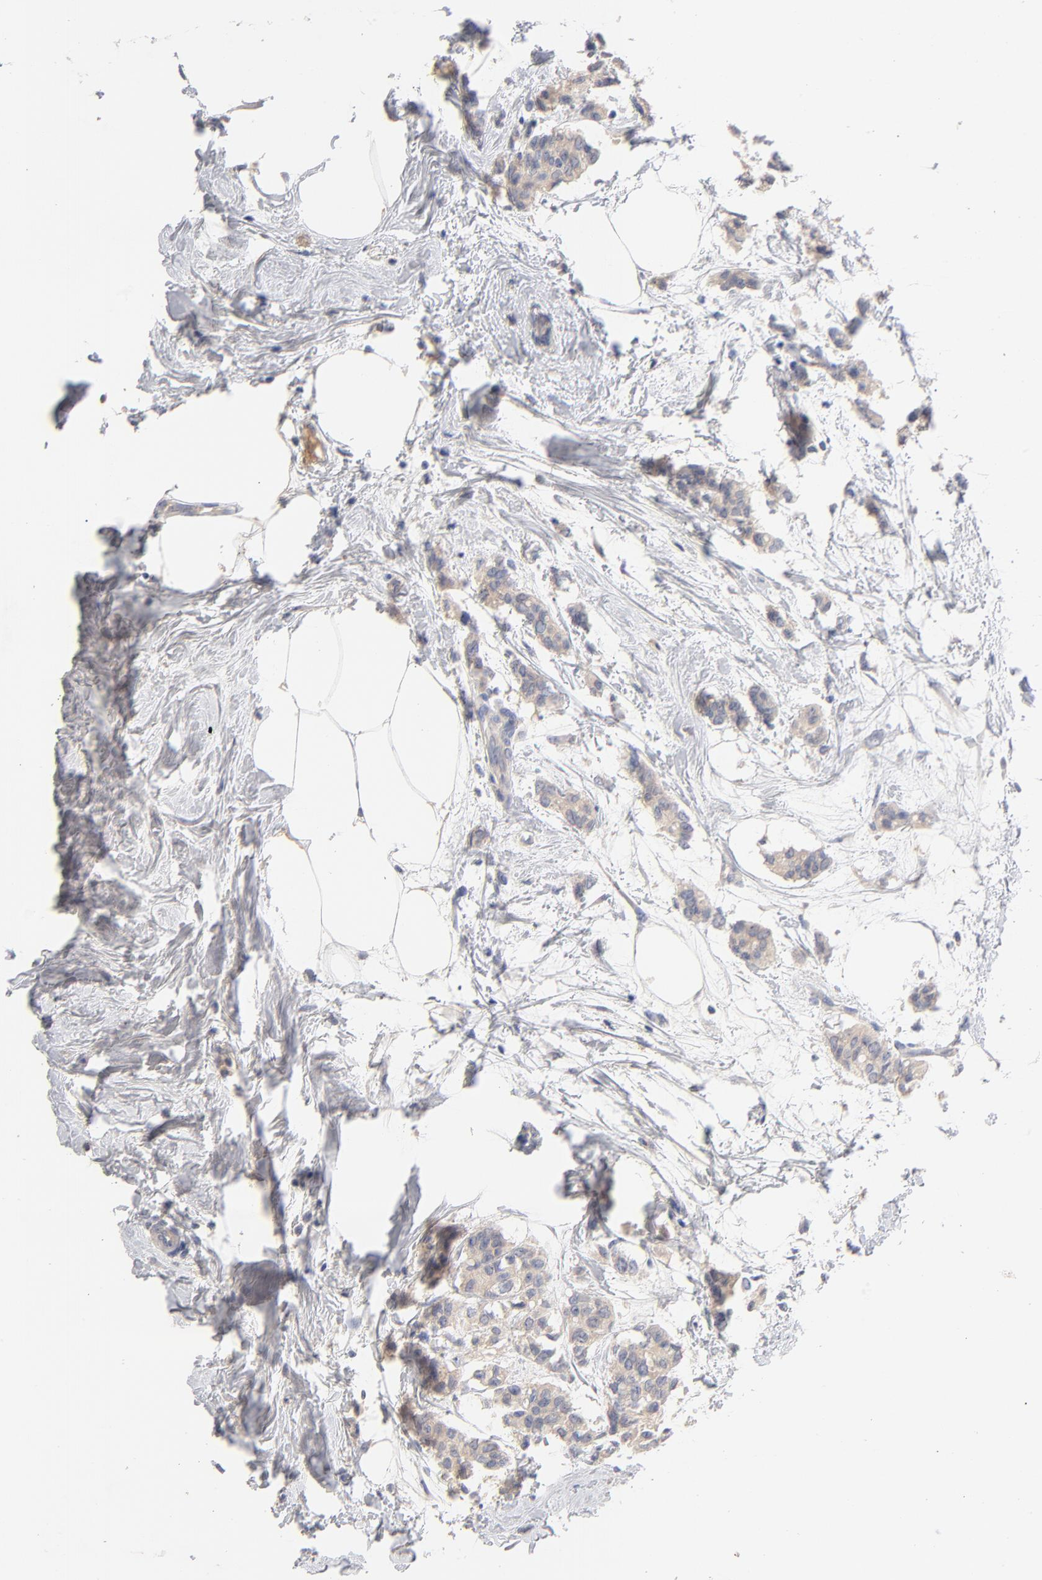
{"staining": {"intensity": "weak", "quantity": ">75%", "location": "cytoplasmic/membranous"}, "tissue": "breast cancer", "cell_type": "Tumor cells", "image_type": "cancer", "snomed": [{"axis": "morphology", "description": "Duct carcinoma"}, {"axis": "topography", "description": "Breast"}], "caption": "A brown stain labels weak cytoplasmic/membranous positivity of a protein in human breast cancer (intraductal carcinoma) tumor cells. (DAB = brown stain, brightfield microscopy at high magnification).", "gene": "CPS1", "patient": {"sex": "female", "age": 84}}